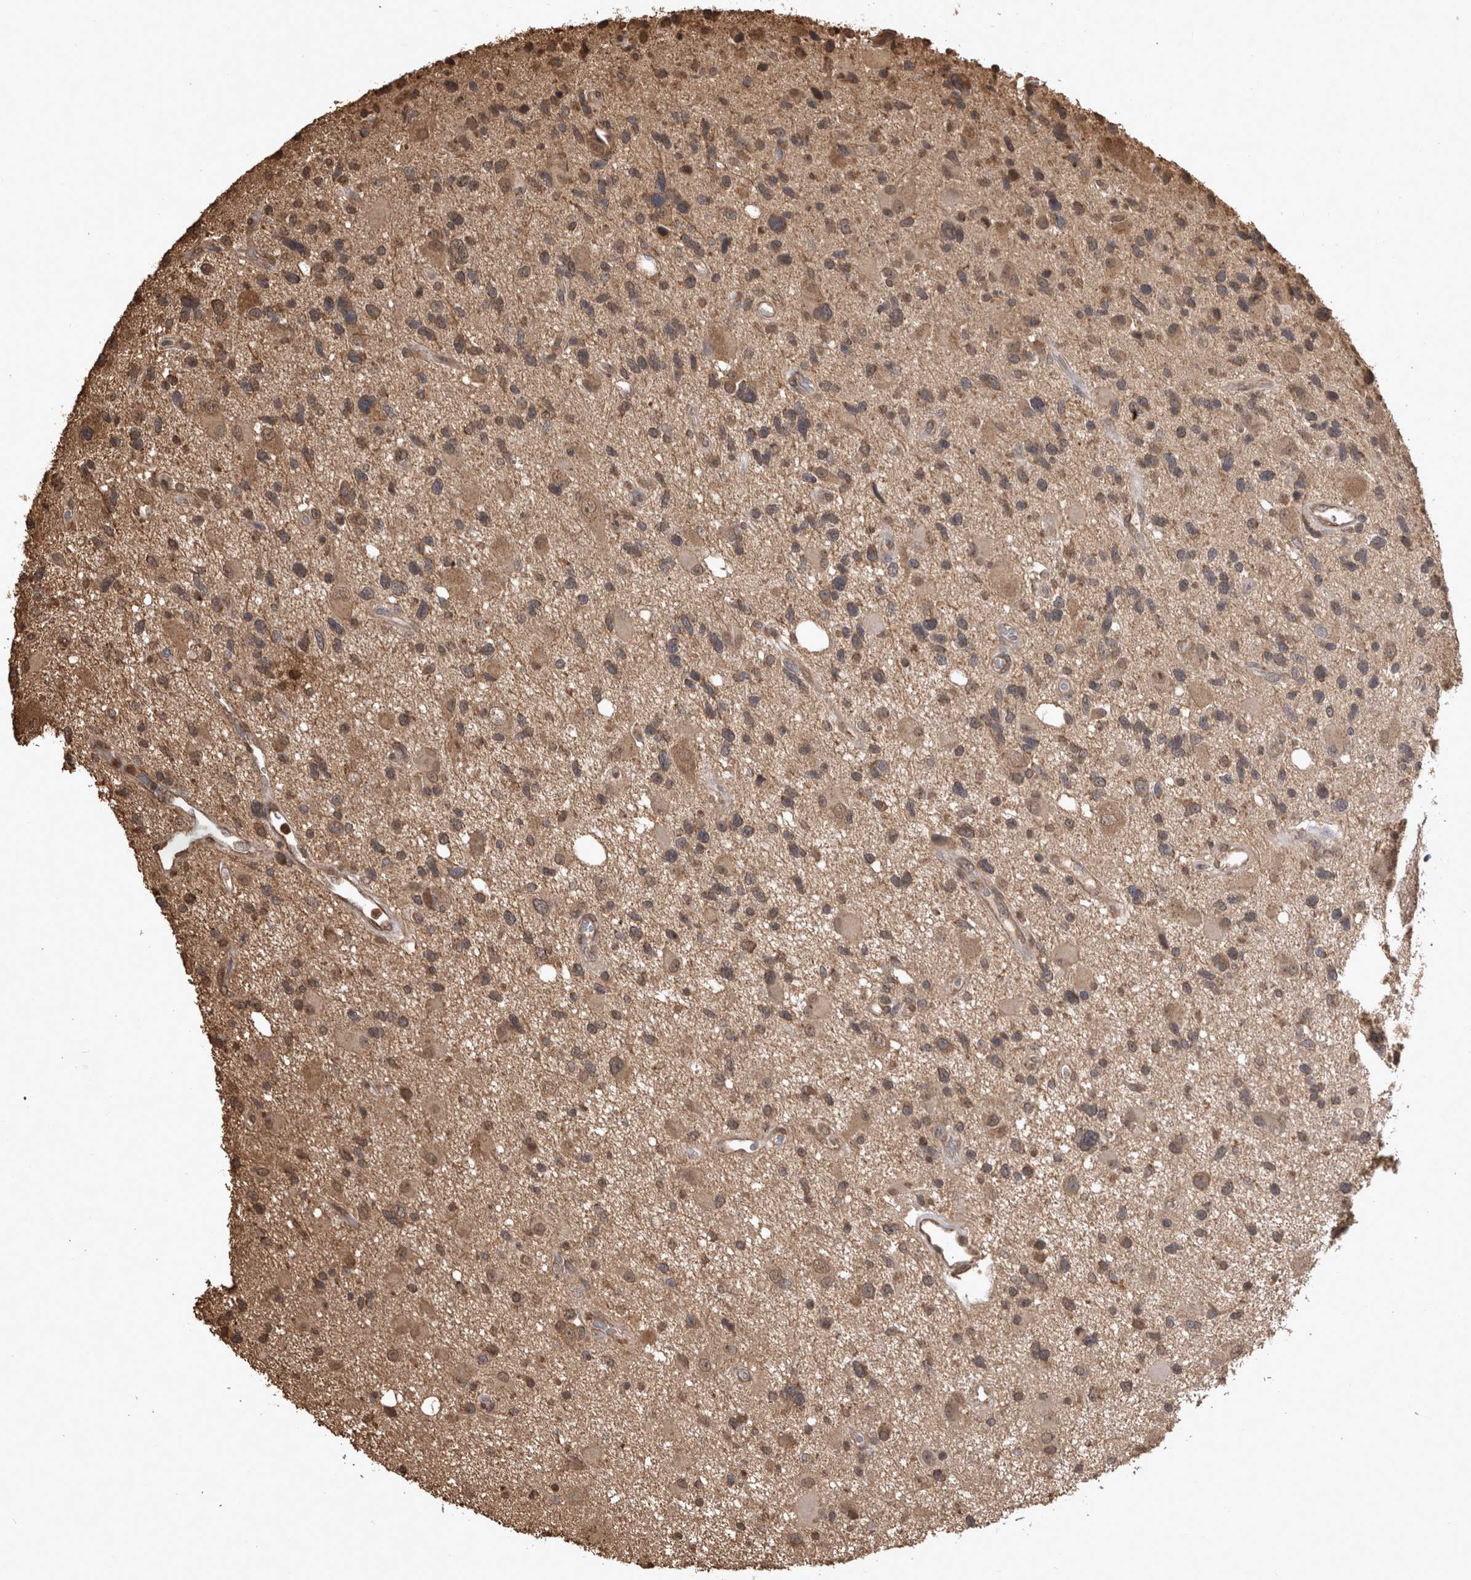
{"staining": {"intensity": "moderate", "quantity": ">75%", "location": "cytoplasmic/membranous"}, "tissue": "glioma", "cell_type": "Tumor cells", "image_type": "cancer", "snomed": [{"axis": "morphology", "description": "Glioma, malignant, High grade"}, {"axis": "topography", "description": "Brain"}], "caption": "This photomicrograph shows glioma stained with immunohistochemistry to label a protein in brown. The cytoplasmic/membranous of tumor cells show moderate positivity for the protein. Nuclei are counter-stained blue.", "gene": "SOCS5", "patient": {"sex": "male", "age": 33}}